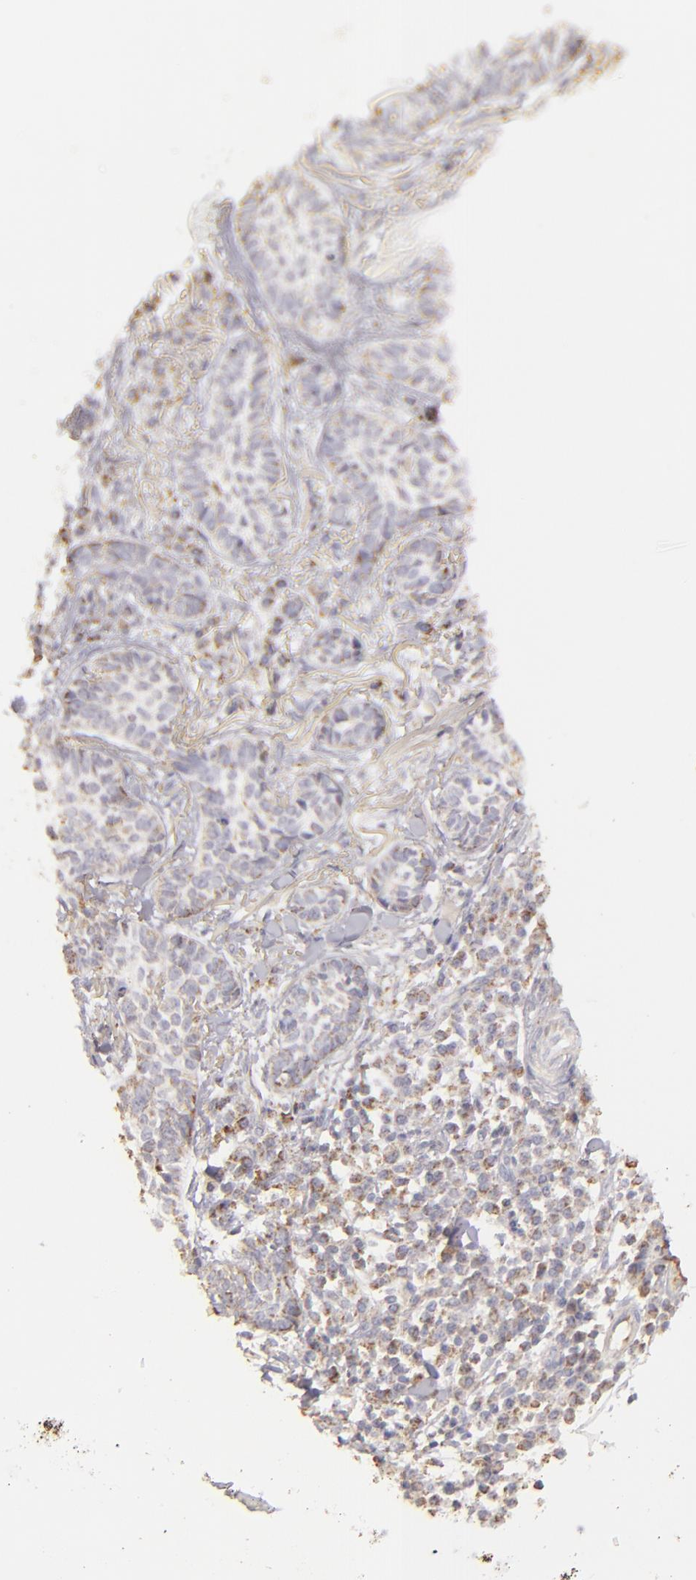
{"staining": {"intensity": "weak", "quantity": ">75%", "location": "cytoplasmic/membranous"}, "tissue": "skin cancer", "cell_type": "Tumor cells", "image_type": "cancer", "snomed": [{"axis": "morphology", "description": "Basal cell carcinoma"}, {"axis": "topography", "description": "Skin"}], "caption": "Skin cancer stained with a protein marker exhibits weak staining in tumor cells.", "gene": "CFB", "patient": {"sex": "female", "age": 89}}